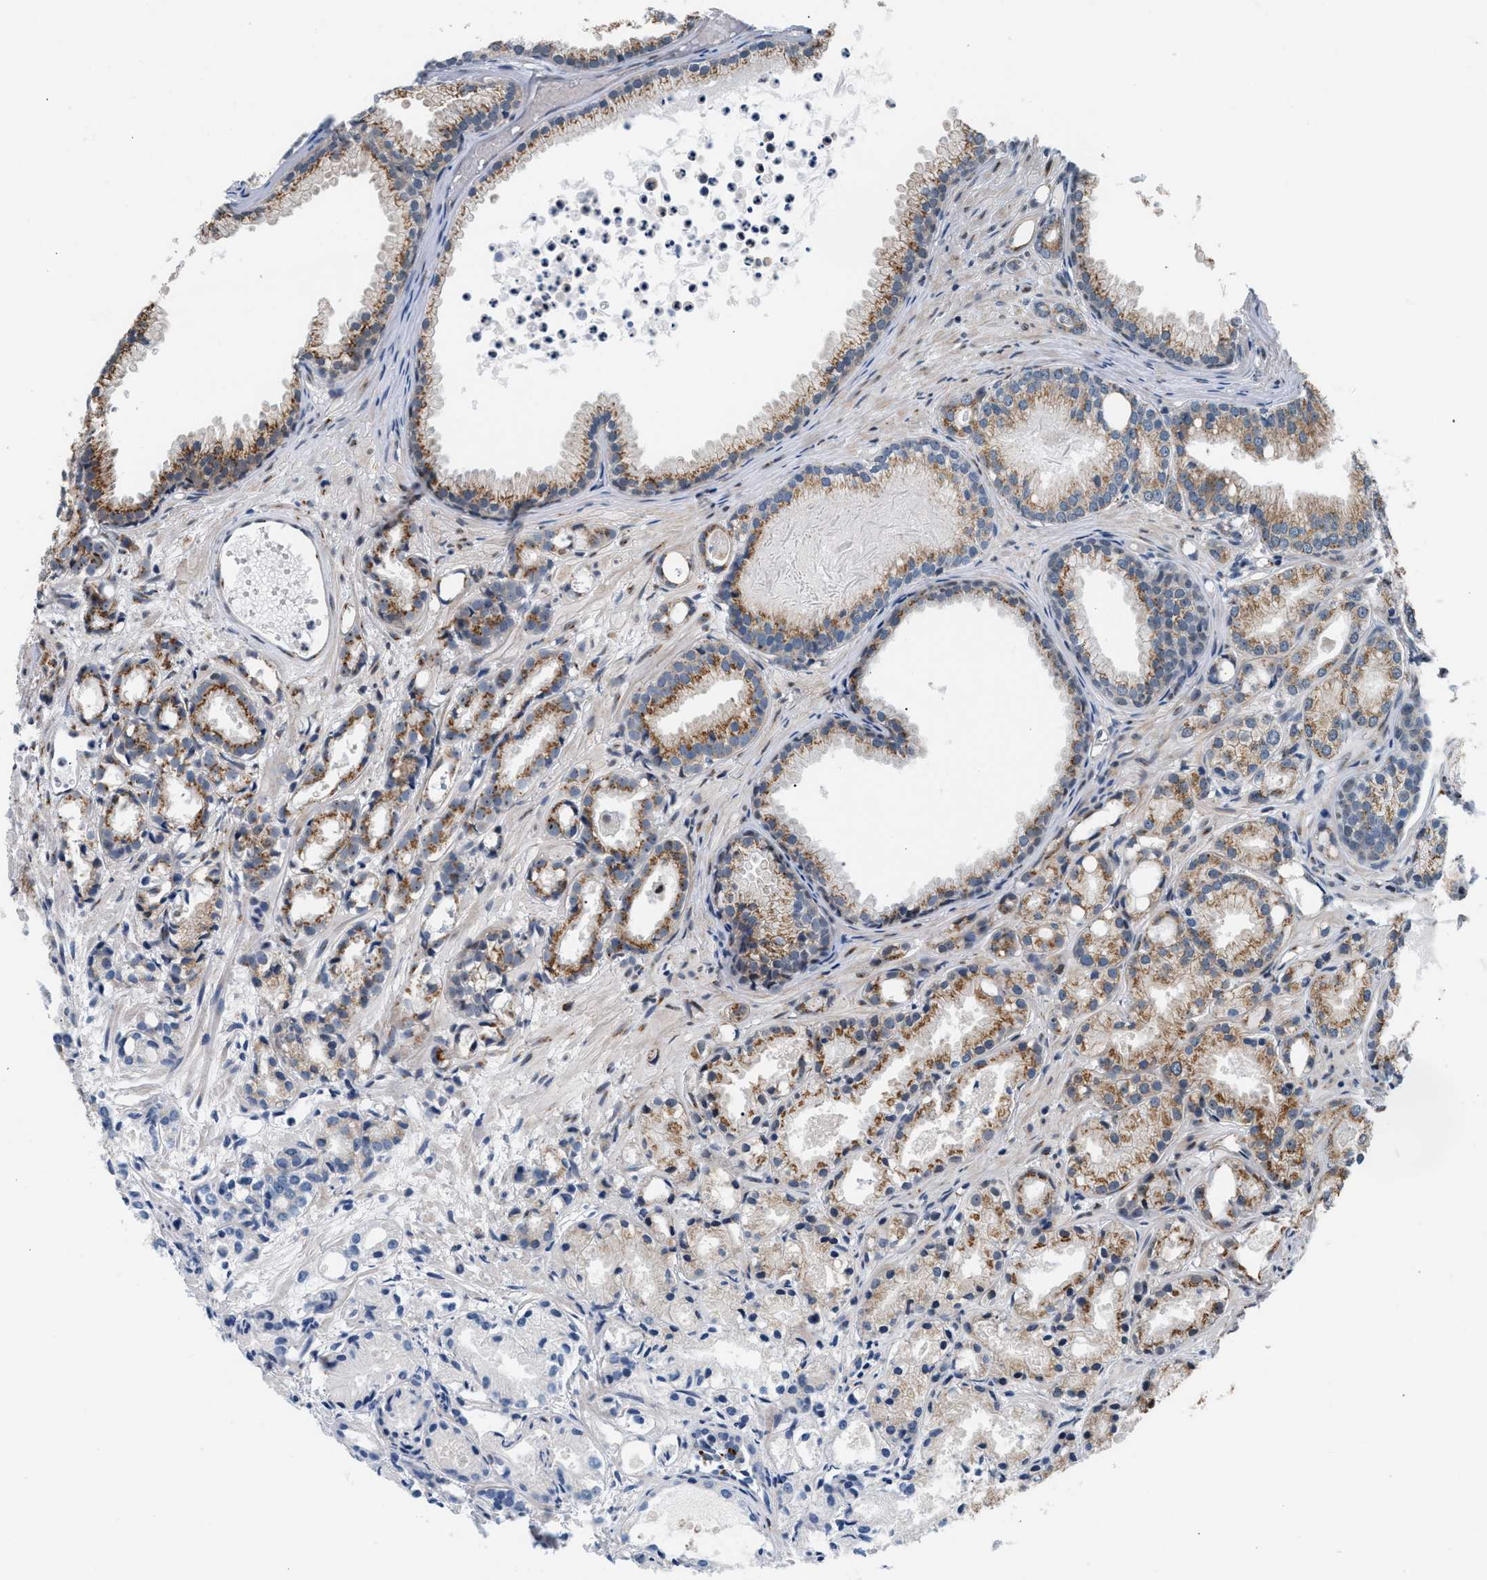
{"staining": {"intensity": "moderate", "quantity": ">75%", "location": "cytoplasmic/membranous"}, "tissue": "prostate cancer", "cell_type": "Tumor cells", "image_type": "cancer", "snomed": [{"axis": "morphology", "description": "Adenocarcinoma, Low grade"}, {"axis": "topography", "description": "Prostate"}], "caption": "Prostate low-grade adenocarcinoma was stained to show a protein in brown. There is medium levels of moderate cytoplasmic/membranous positivity in about >75% of tumor cells.", "gene": "KCNMB2", "patient": {"sex": "male", "age": 72}}